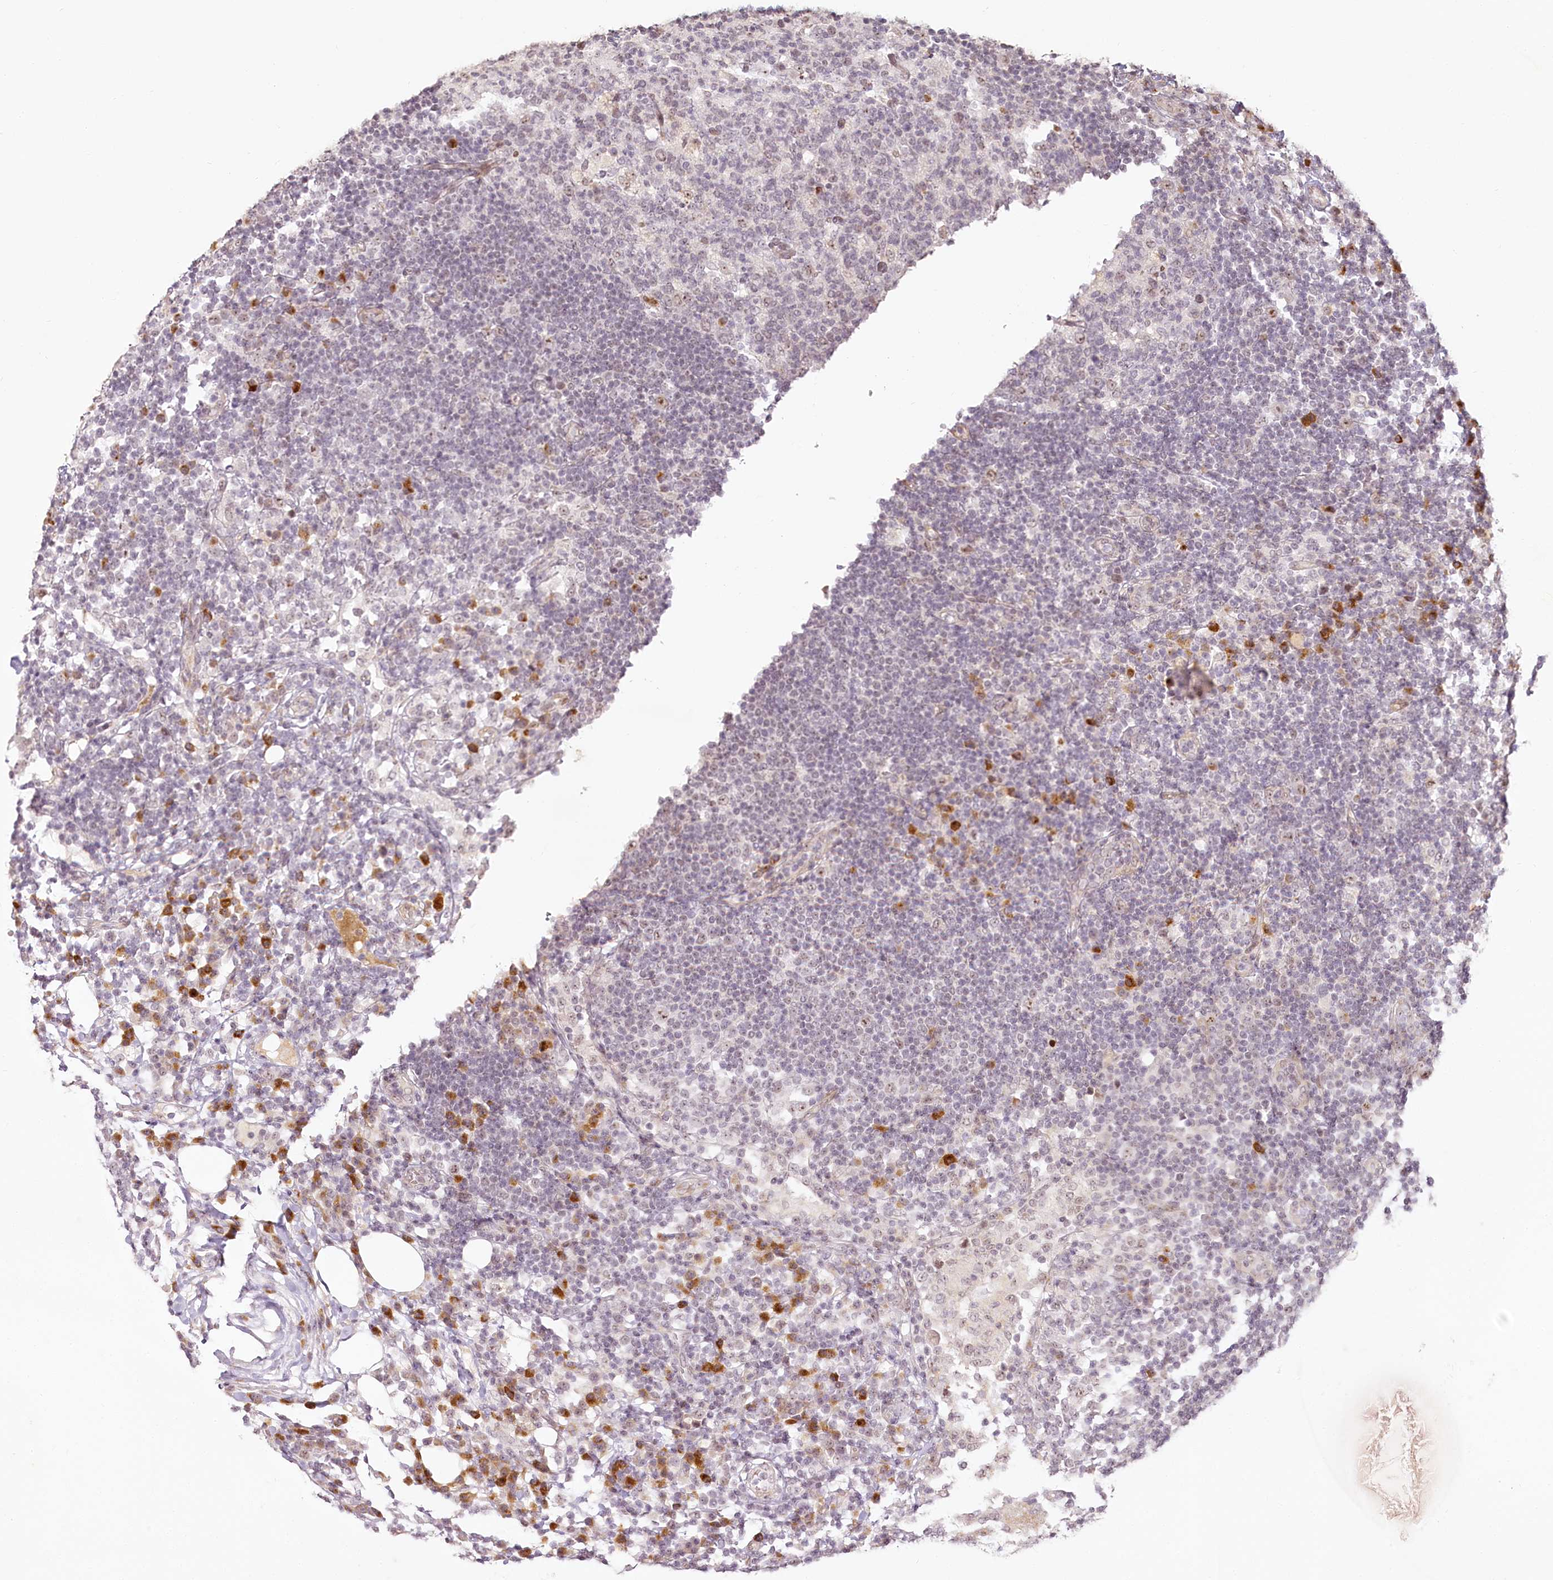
{"staining": {"intensity": "weak", "quantity": "<25%", "location": "nuclear"}, "tissue": "lymph node", "cell_type": "Germinal center cells", "image_type": "normal", "snomed": [{"axis": "morphology", "description": "Normal tissue, NOS"}, {"axis": "topography", "description": "Lymph node"}], "caption": "DAB (3,3'-diaminobenzidine) immunohistochemical staining of unremarkable lymph node exhibits no significant expression in germinal center cells. (Immunohistochemistry, brightfield microscopy, high magnification).", "gene": "EXOSC7", "patient": {"sex": "female", "age": 53}}